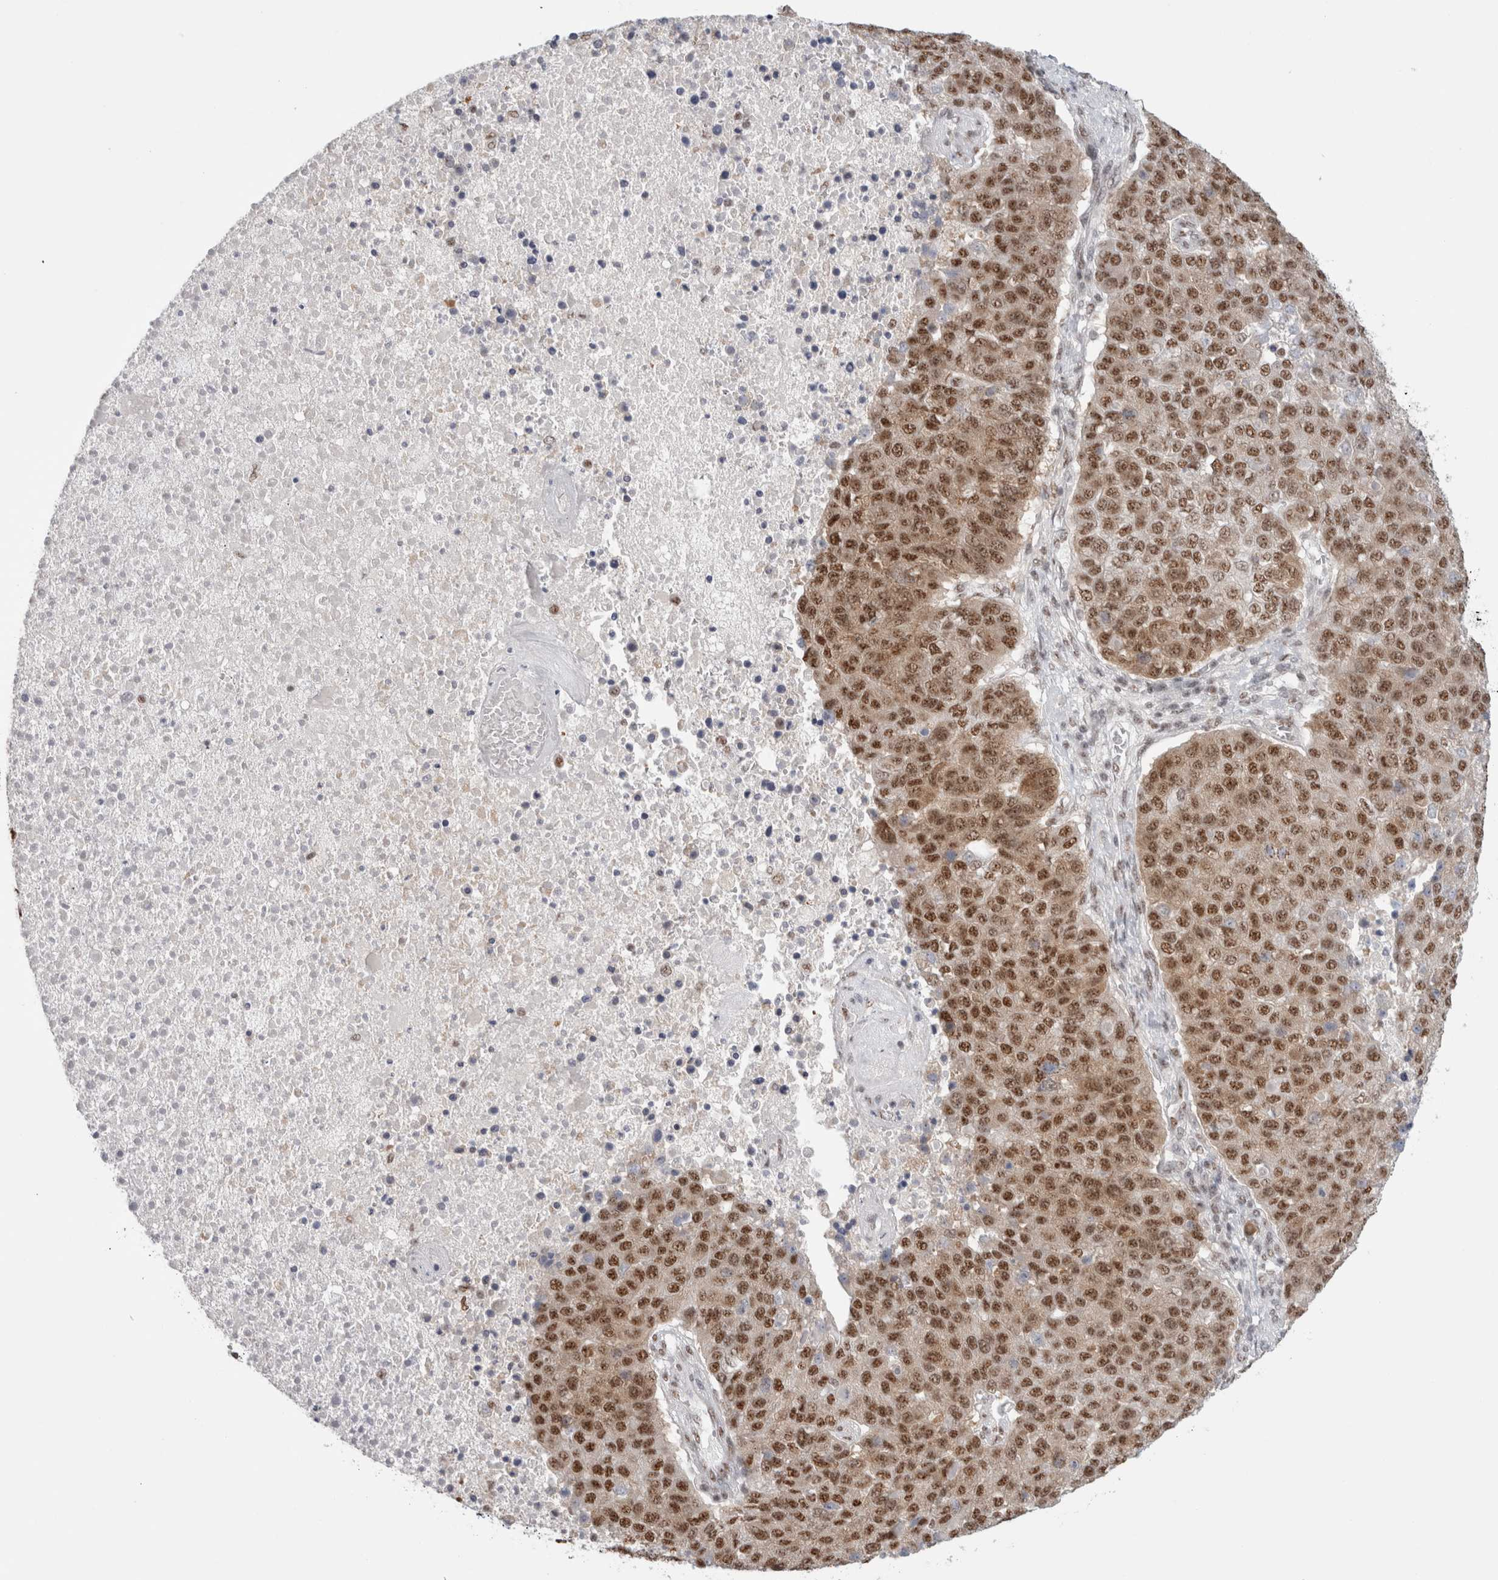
{"staining": {"intensity": "strong", "quantity": ">75%", "location": "nuclear"}, "tissue": "pancreatic cancer", "cell_type": "Tumor cells", "image_type": "cancer", "snomed": [{"axis": "morphology", "description": "Adenocarcinoma, NOS"}, {"axis": "topography", "description": "Pancreas"}], "caption": "This histopathology image reveals IHC staining of pancreatic adenocarcinoma, with high strong nuclear expression in approximately >75% of tumor cells.", "gene": "TRMT12", "patient": {"sex": "female", "age": 61}}